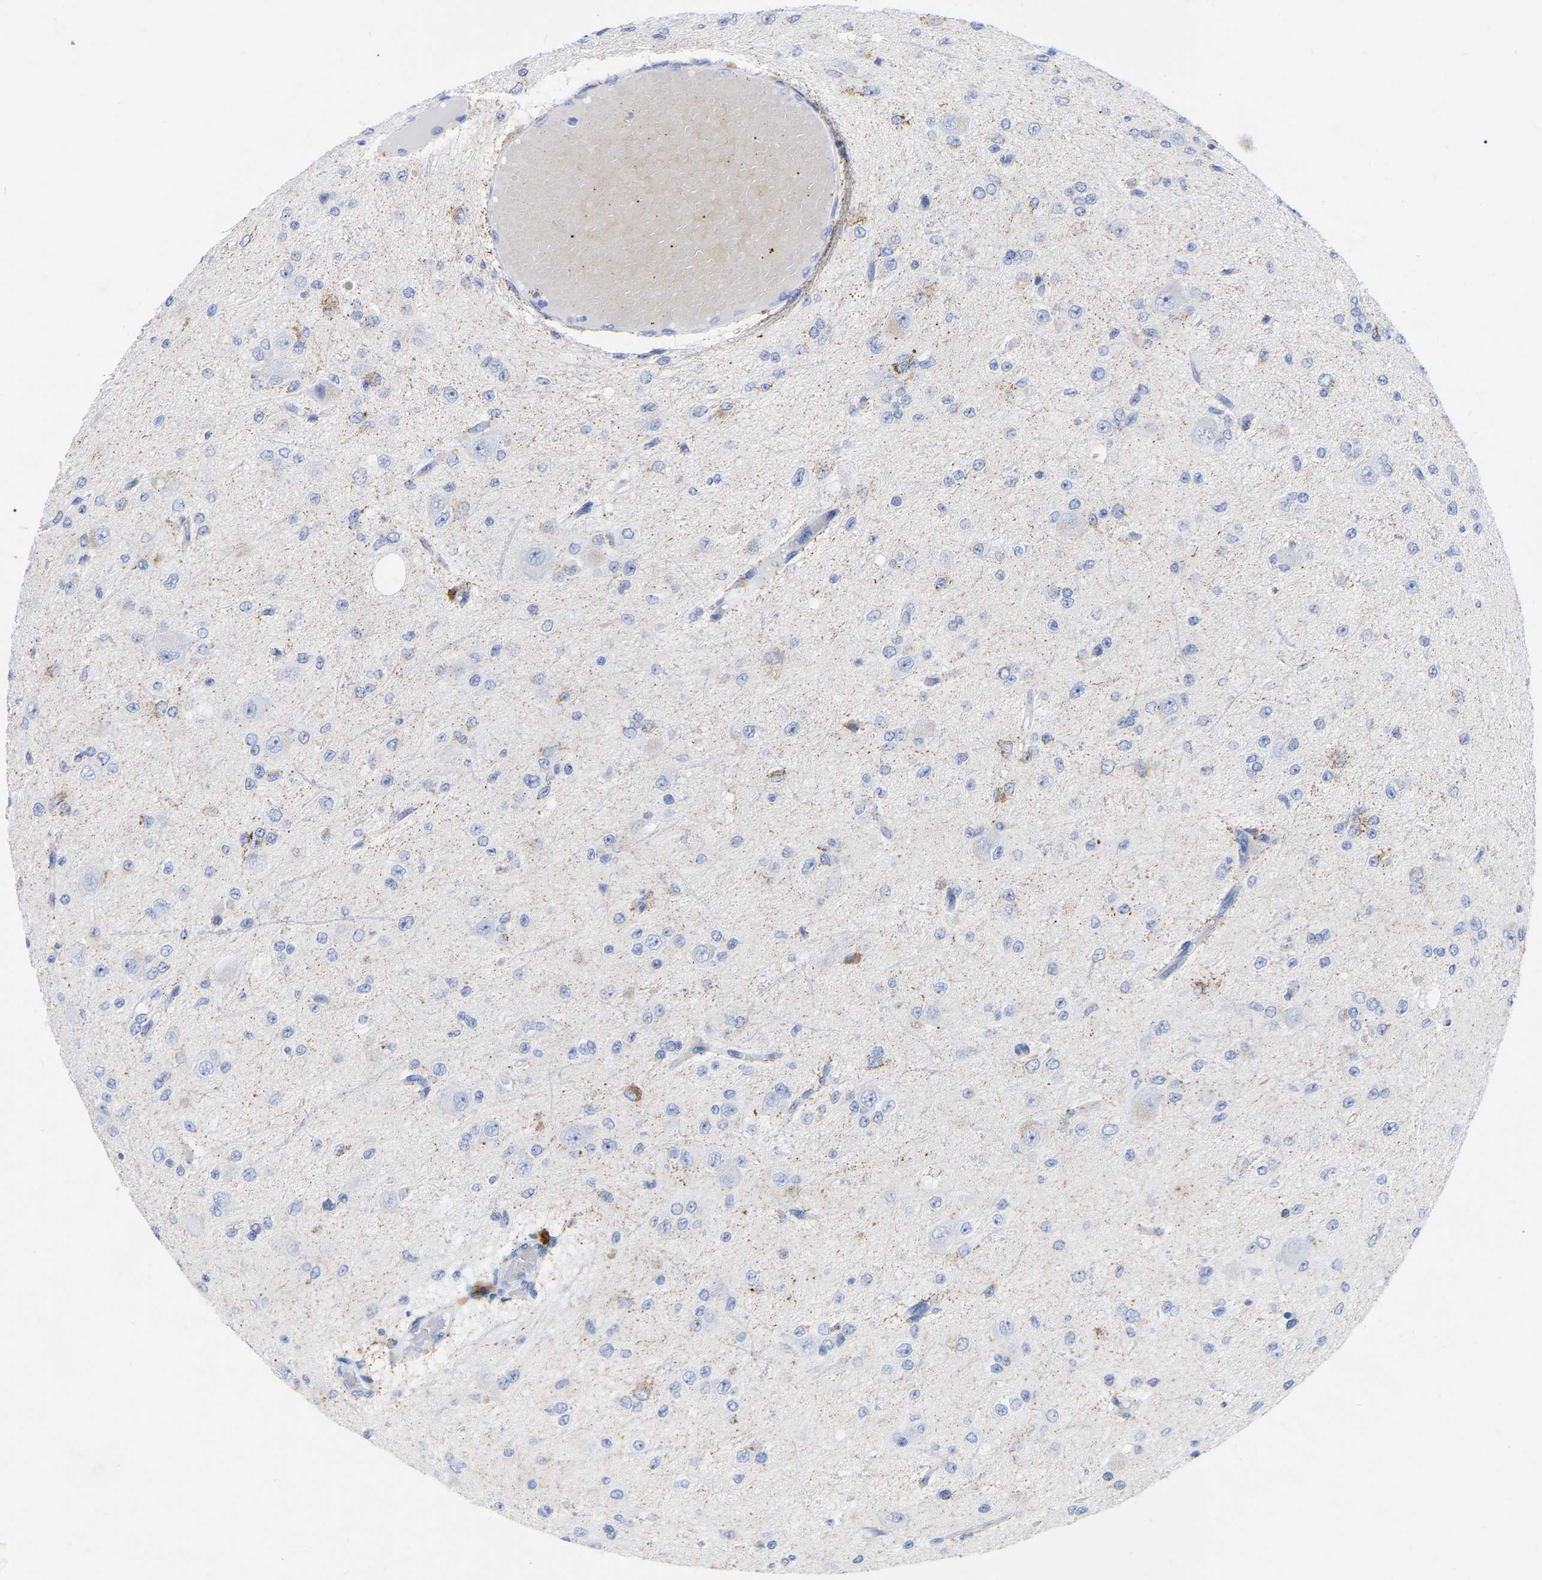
{"staining": {"intensity": "weak", "quantity": "<25%", "location": "cytoplasmic/membranous"}, "tissue": "glioma", "cell_type": "Tumor cells", "image_type": "cancer", "snomed": [{"axis": "morphology", "description": "Glioma, malignant, High grade"}, {"axis": "topography", "description": "pancreas cauda"}], "caption": "High magnification brightfield microscopy of malignant glioma (high-grade) stained with DAB (3,3'-diaminobenzidine) (brown) and counterstained with hematoxylin (blue): tumor cells show no significant staining.", "gene": "ZNF629", "patient": {"sex": "male", "age": 60}}